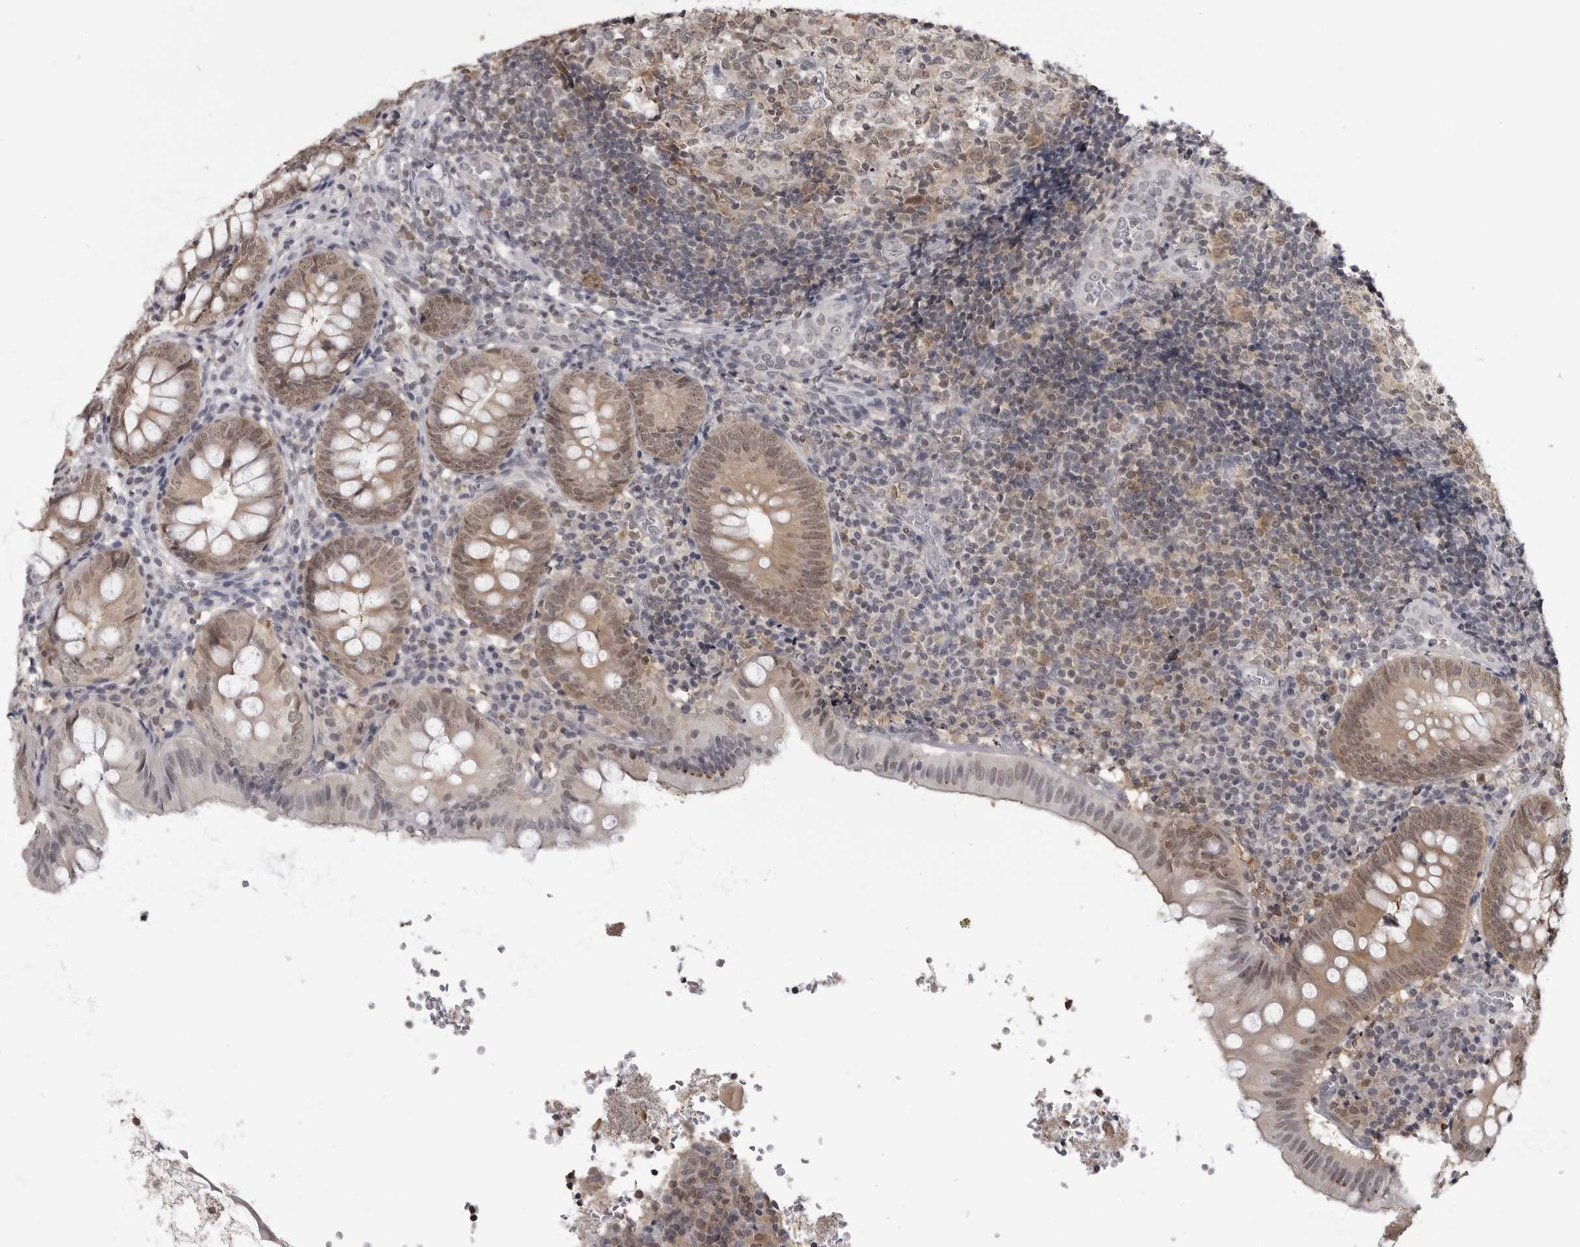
{"staining": {"intensity": "moderate", "quantity": ">75%", "location": "cytoplasmic/membranous,nuclear"}, "tissue": "appendix", "cell_type": "Glandular cells", "image_type": "normal", "snomed": [{"axis": "morphology", "description": "Normal tissue, NOS"}, {"axis": "topography", "description": "Appendix"}], "caption": "Brown immunohistochemical staining in benign human appendix exhibits moderate cytoplasmic/membranous,nuclear positivity in about >75% of glandular cells.", "gene": "PDCL3", "patient": {"sex": "male", "age": 8}}